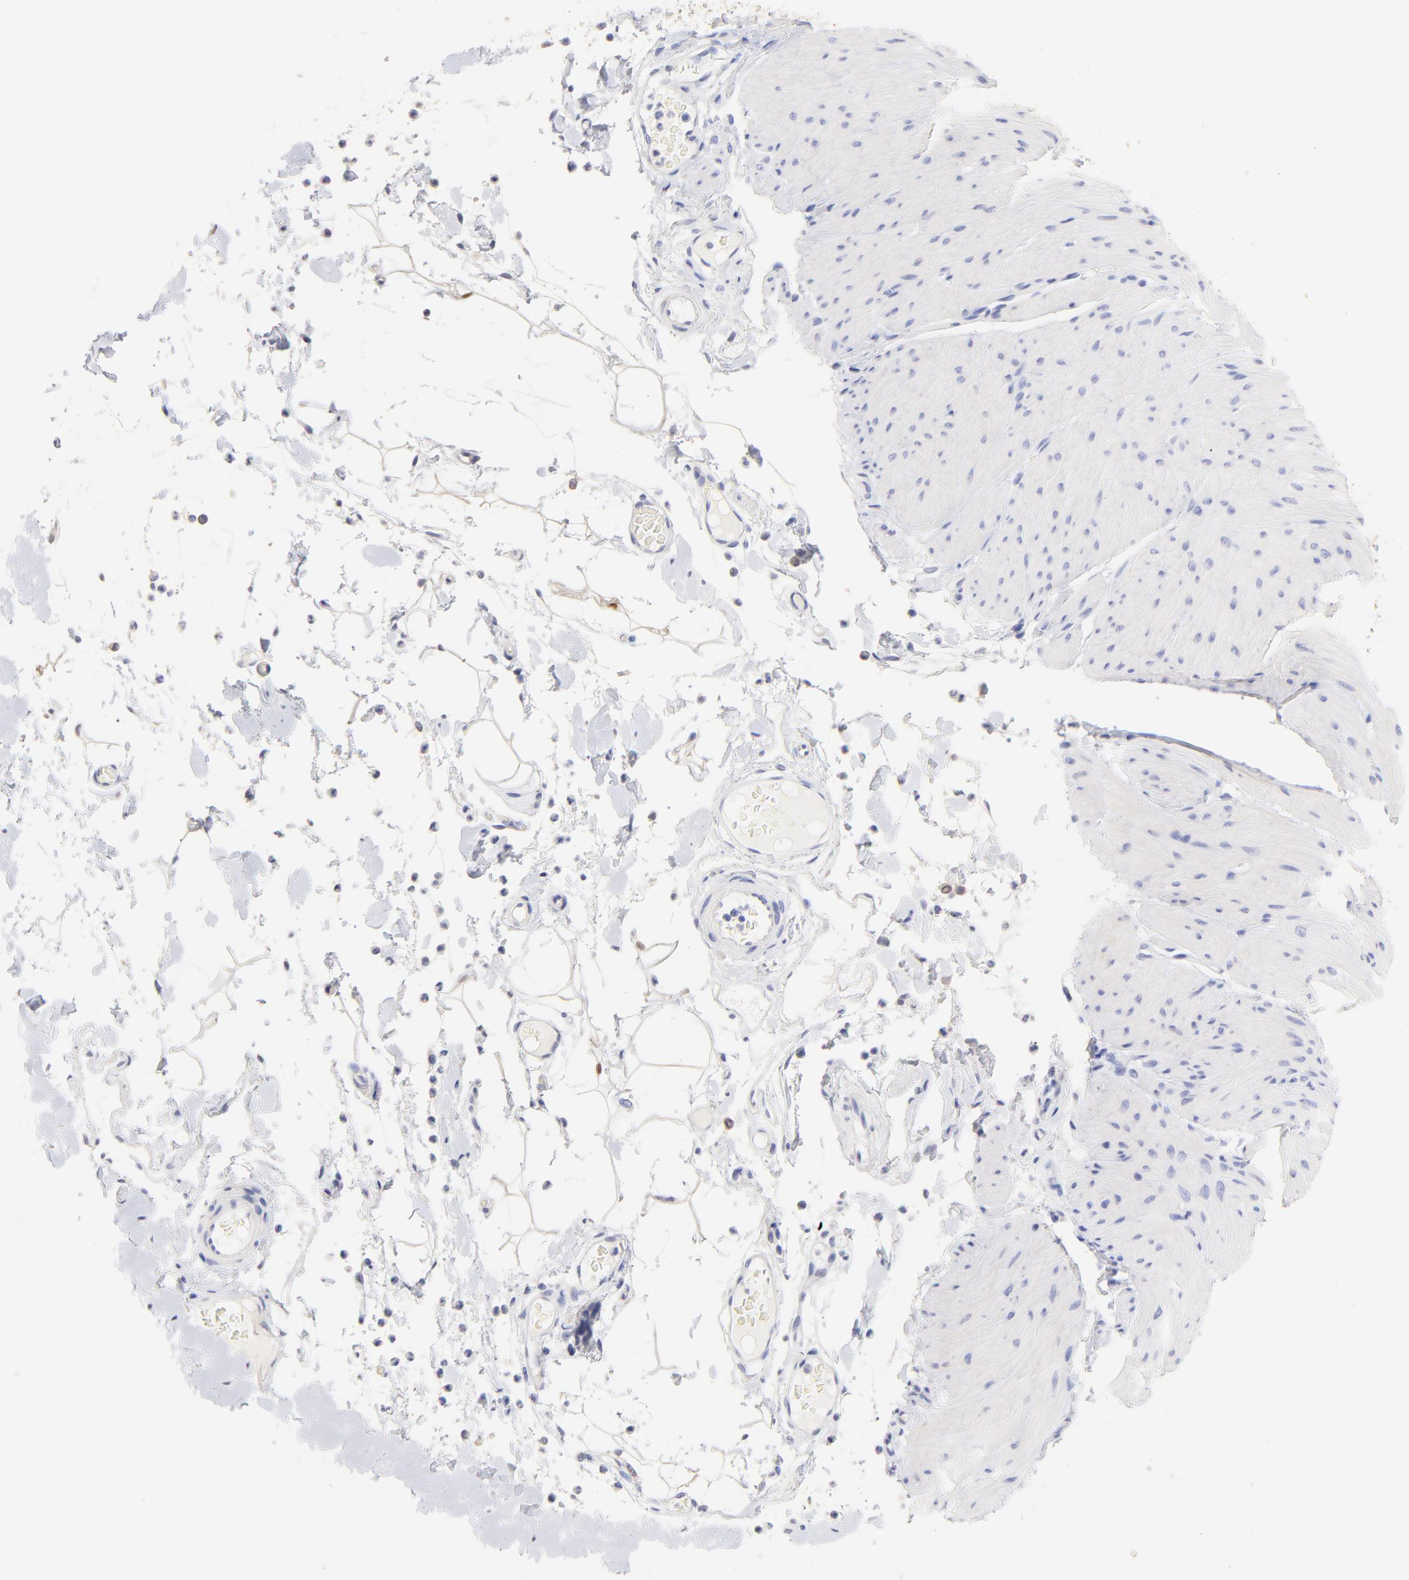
{"staining": {"intensity": "negative", "quantity": "none", "location": "none"}, "tissue": "smooth muscle", "cell_type": "Smooth muscle cells", "image_type": "normal", "snomed": [{"axis": "morphology", "description": "Normal tissue, NOS"}, {"axis": "topography", "description": "Smooth muscle"}, {"axis": "topography", "description": "Colon"}], "caption": "Immunohistochemical staining of benign smooth muscle reveals no significant positivity in smooth muscle cells. (DAB immunohistochemistry (IHC) visualized using brightfield microscopy, high magnification).", "gene": "CFAP57", "patient": {"sex": "male", "age": 67}}